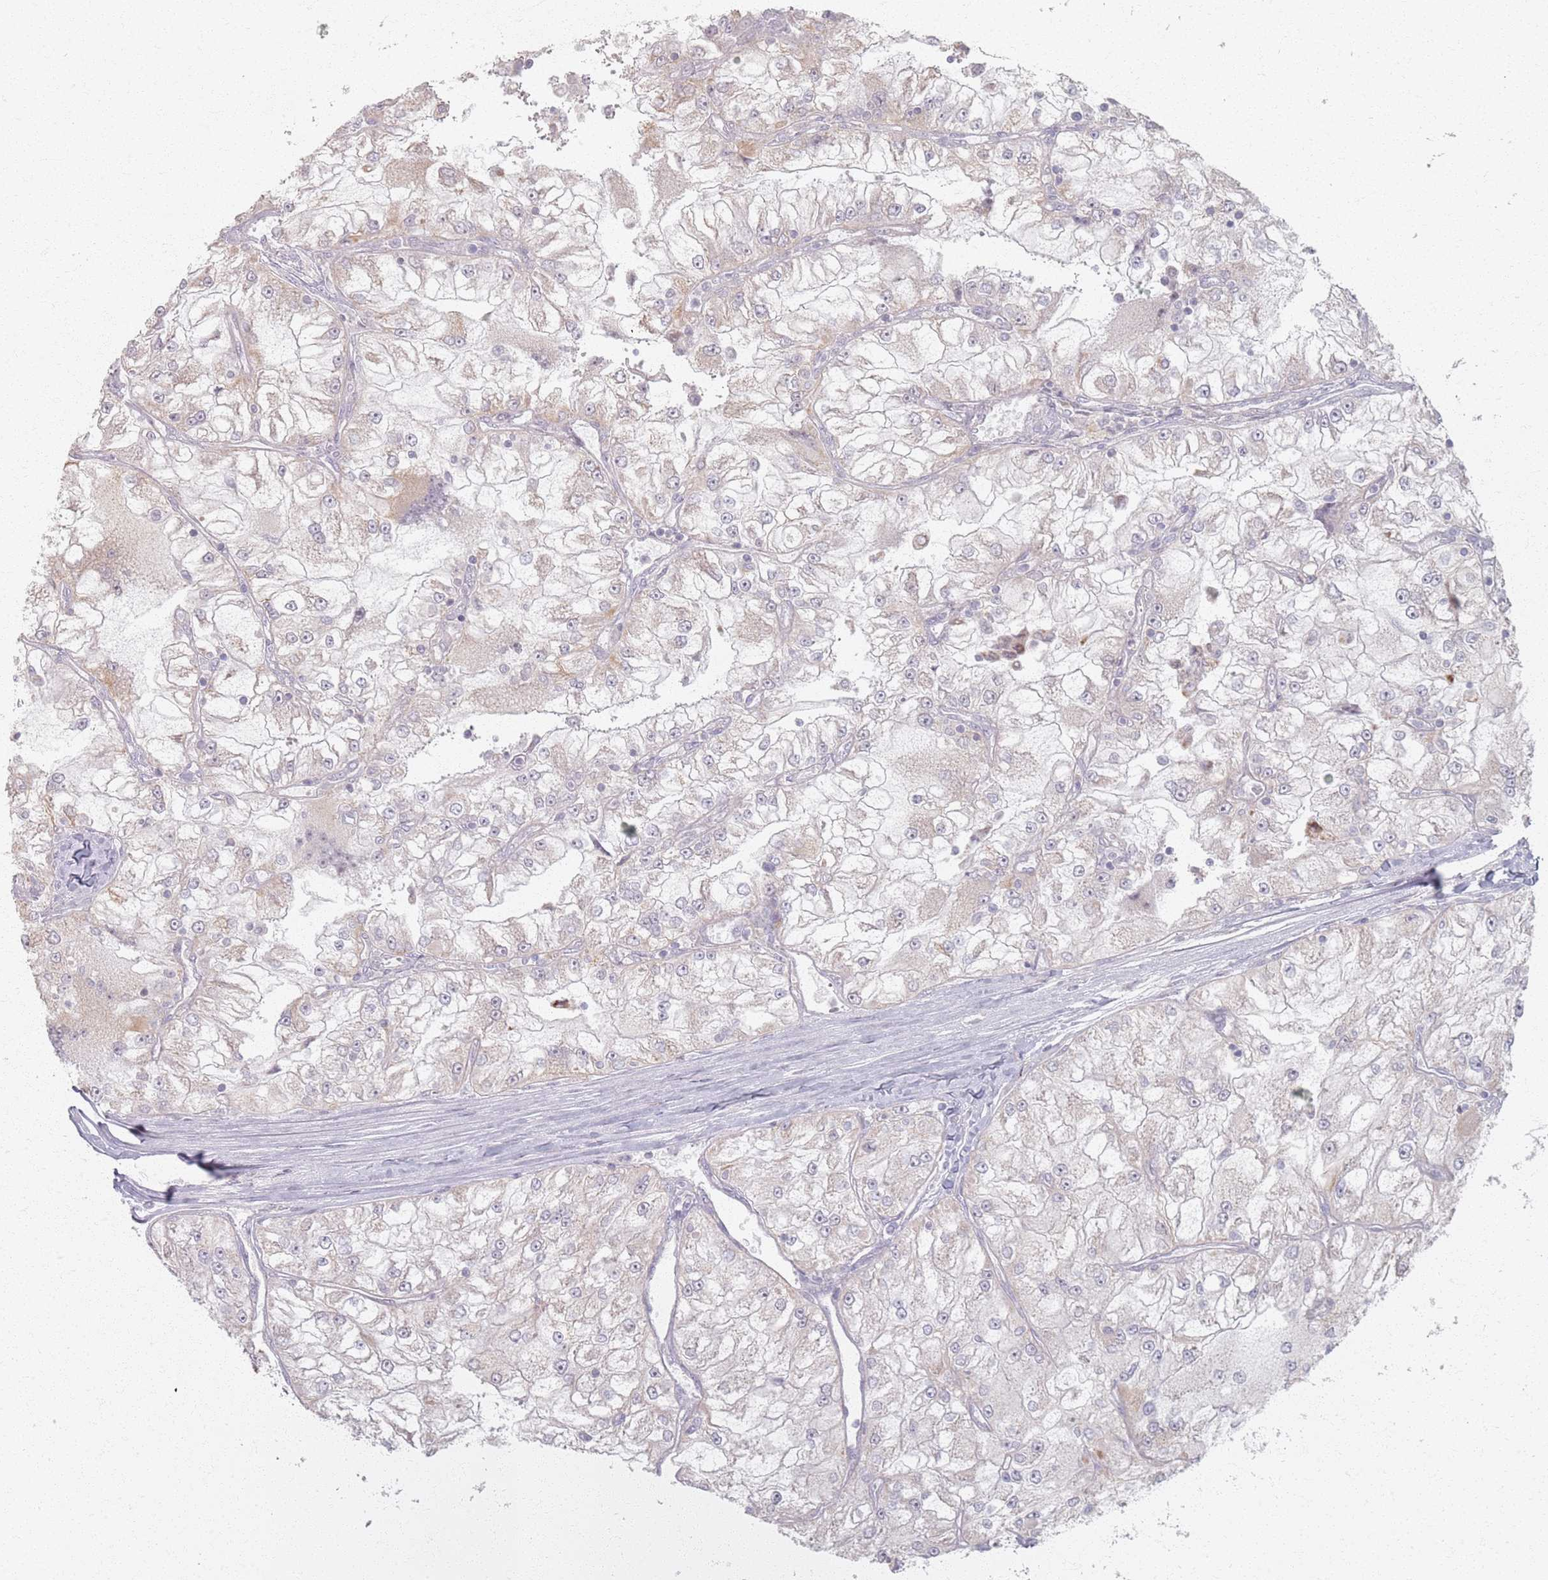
{"staining": {"intensity": "weak", "quantity": "<25%", "location": "cytoplasmic/membranous"}, "tissue": "renal cancer", "cell_type": "Tumor cells", "image_type": "cancer", "snomed": [{"axis": "morphology", "description": "Adenocarcinoma, NOS"}, {"axis": "topography", "description": "Kidney"}], "caption": "Tumor cells are negative for brown protein staining in renal cancer (adenocarcinoma). The staining is performed using DAB brown chromogen with nuclei counter-stained in using hematoxylin.", "gene": "PKD2L2", "patient": {"sex": "female", "age": 72}}